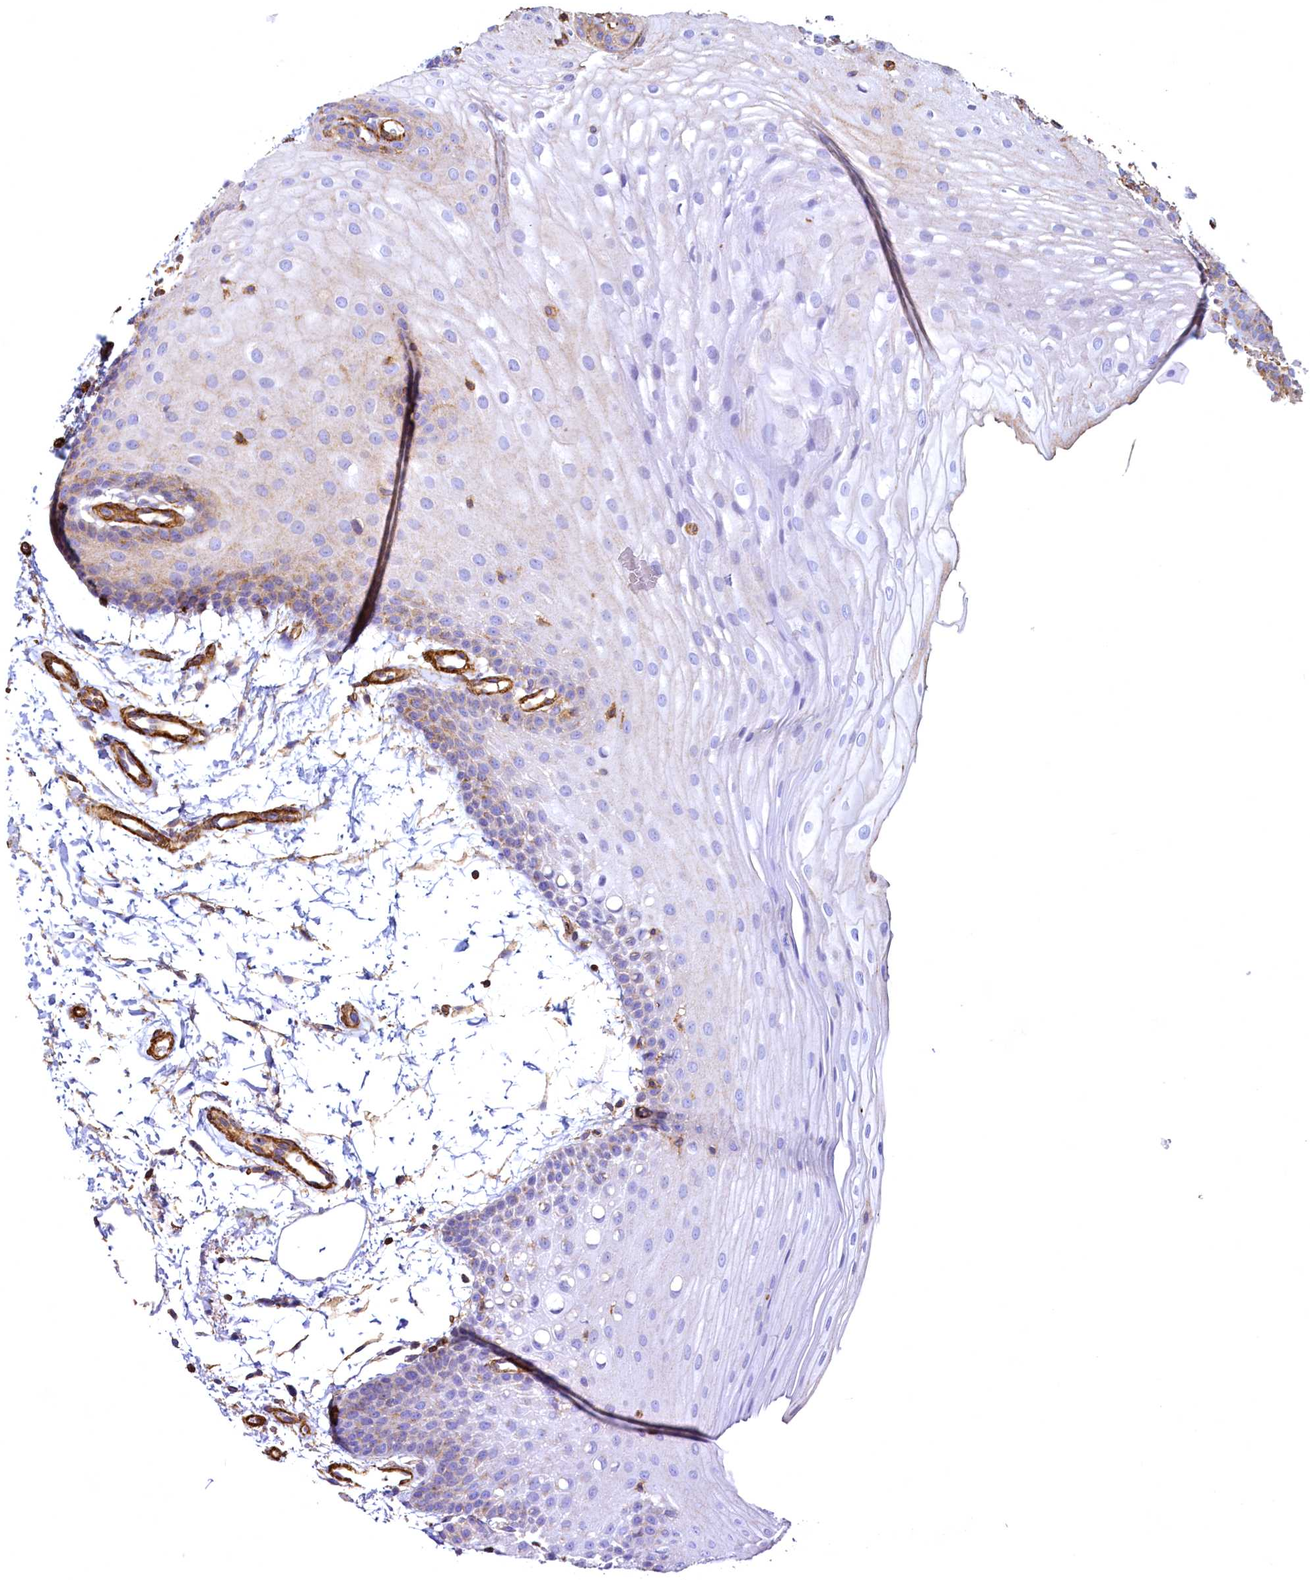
{"staining": {"intensity": "moderate", "quantity": "<25%", "location": "cytoplasmic/membranous"}, "tissue": "oral mucosa", "cell_type": "Squamous epithelial cells", "image_type": "normal", "snomed": [{"axis": "morphology", "description": "Normal tissue, NOS"}, {"axis": "topography", "description": "Oral tissue"}], "caption": "A high-resolution histopathology image shows immunohistochemistry staining of benign oral mucosa, which reveals moderate cytoplasmic/membranous expression in about <25% of squamous epithelial cells. (DAB IHC, brown staining for protein, blue staining for nuclei).", "gene": "THBS1", "patient": {"sex": "male", "age": 68}}